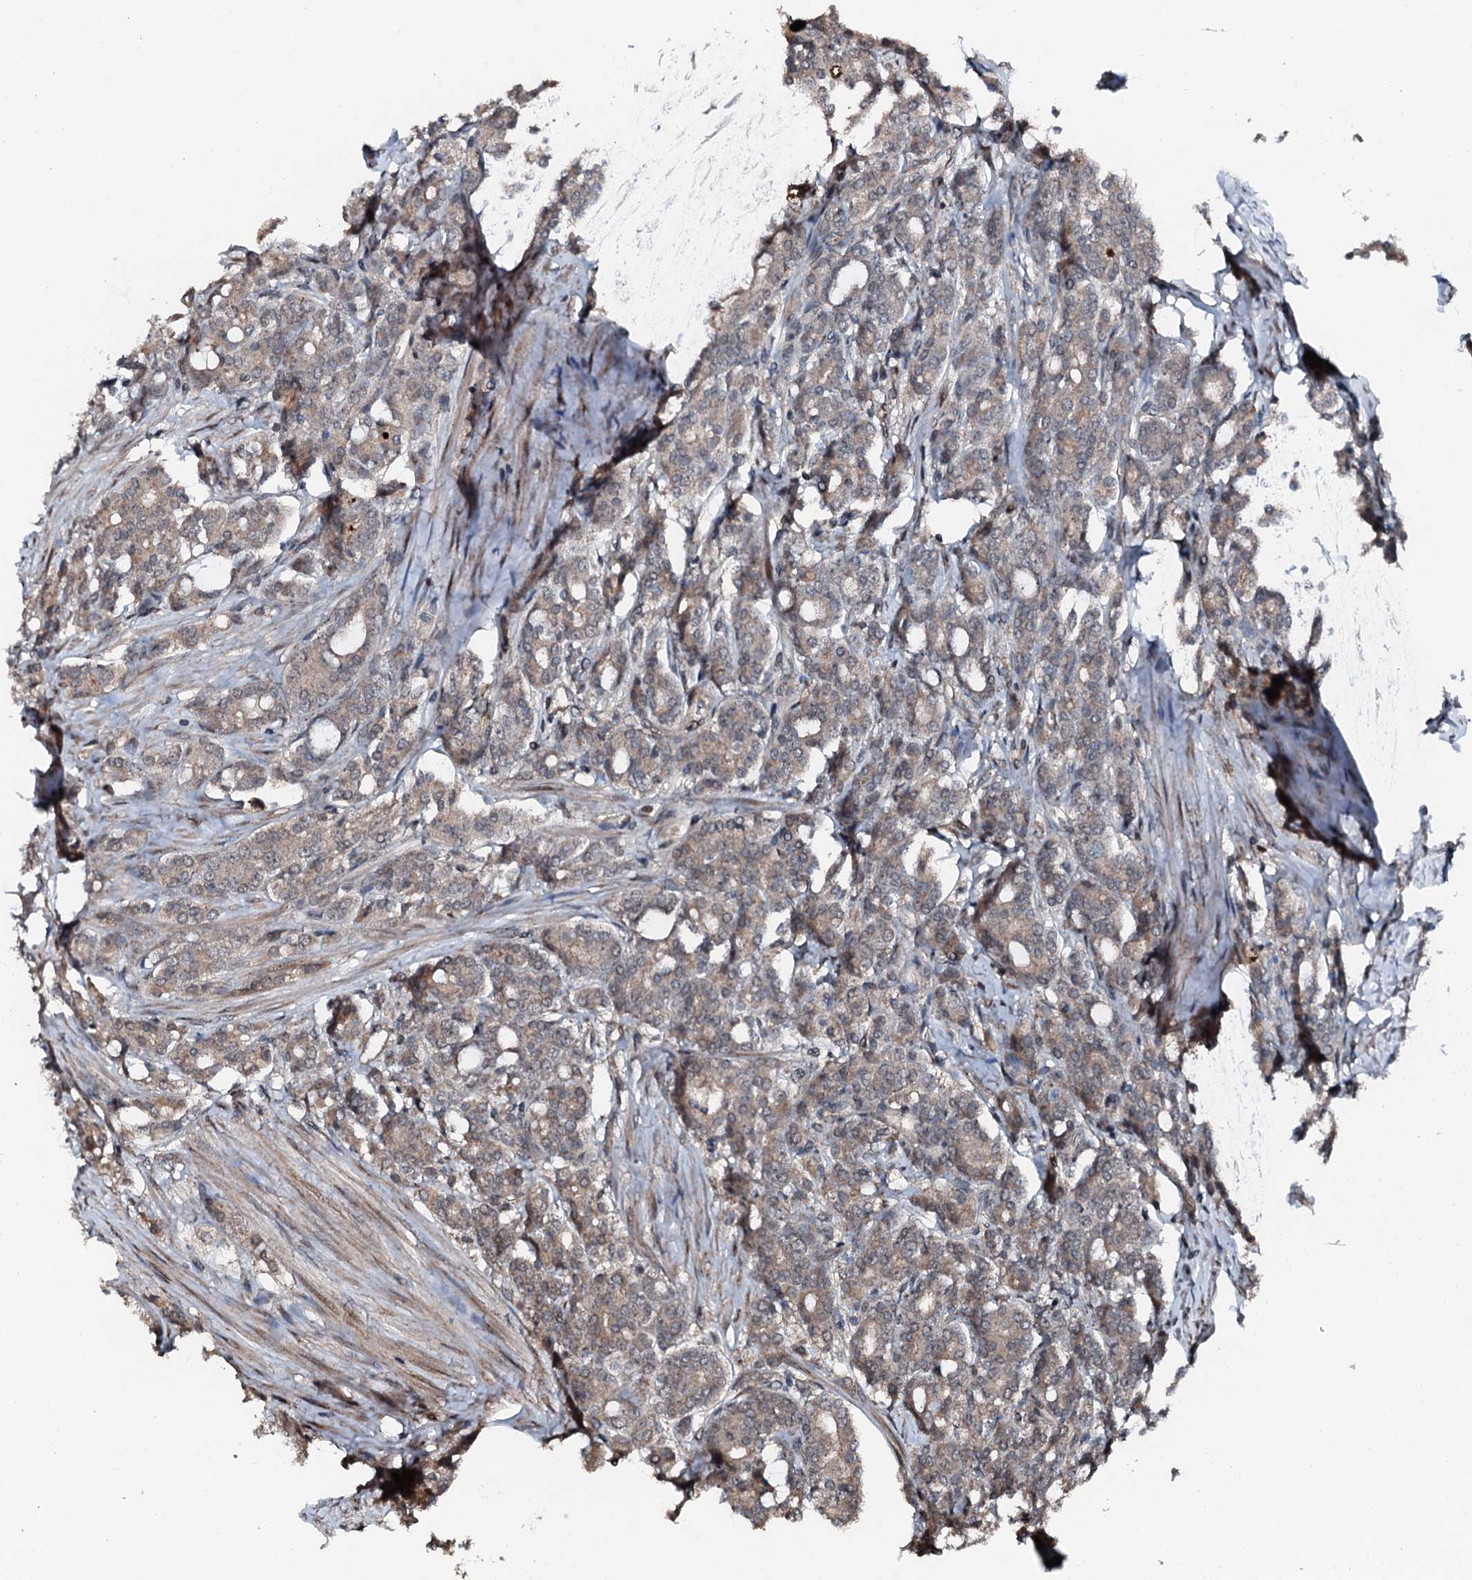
{"staining": {"intensity": "weak", "quantity": "25%-75%", "location": "cytoplasmic/membranous"}, "tissue": "prostate cancer", "cell_type": "Tumor cells", "image_type": "cancer", "snomed": [{"axis": "morphology", "description": "Adenocarcinoma, High grade"}, {"axis": "topography", "description": "Prostate"}], "caption": "Weak cytoplasmic/membranous expression is appreciated in approximately 25%-75% of tumor cells in prostate cancer (high-grade adenocarcinoma).", "gene": "FLYWCH1", "patient": {"sex": "male", "age": 62}}